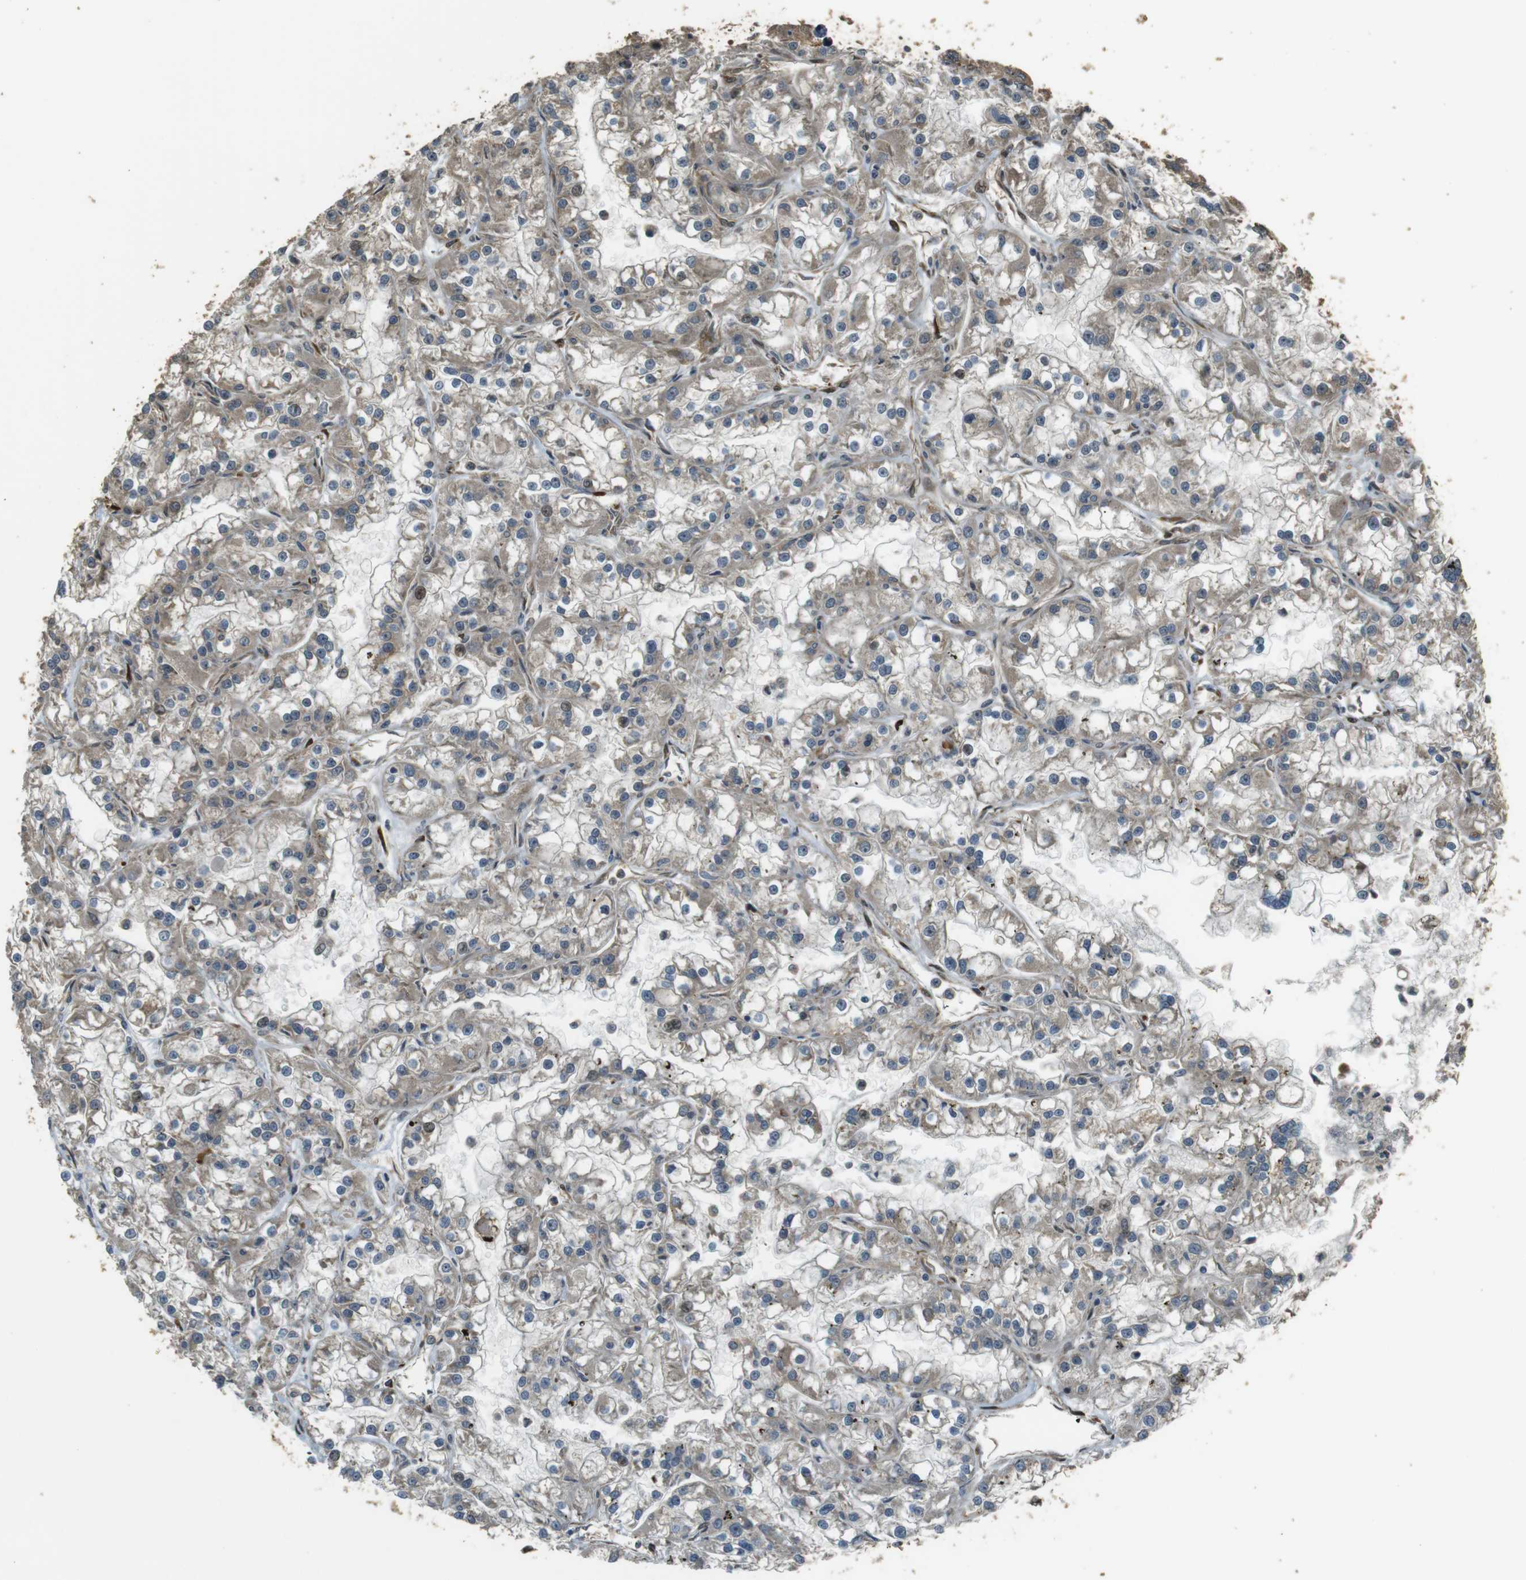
{"staining": {"intensity": "weak", "quantity": "<25%", "location": "cytoplasmic/membranous"}, "tissue": "renal cancer", "cell_type": "Tumor cells", "image_type": "cancer", "snomed": [{"axis": "morphology", "description": "Adenocarcinoma, NOS"}, {"axis": "topography", "description": "Kidney"}], "caption": "Tumor cells are negative for brown protein staining in renal cancer (adenocarcinoma).", "gene": "MSRB3", "patient": {"sex": "female", "age": 52}}